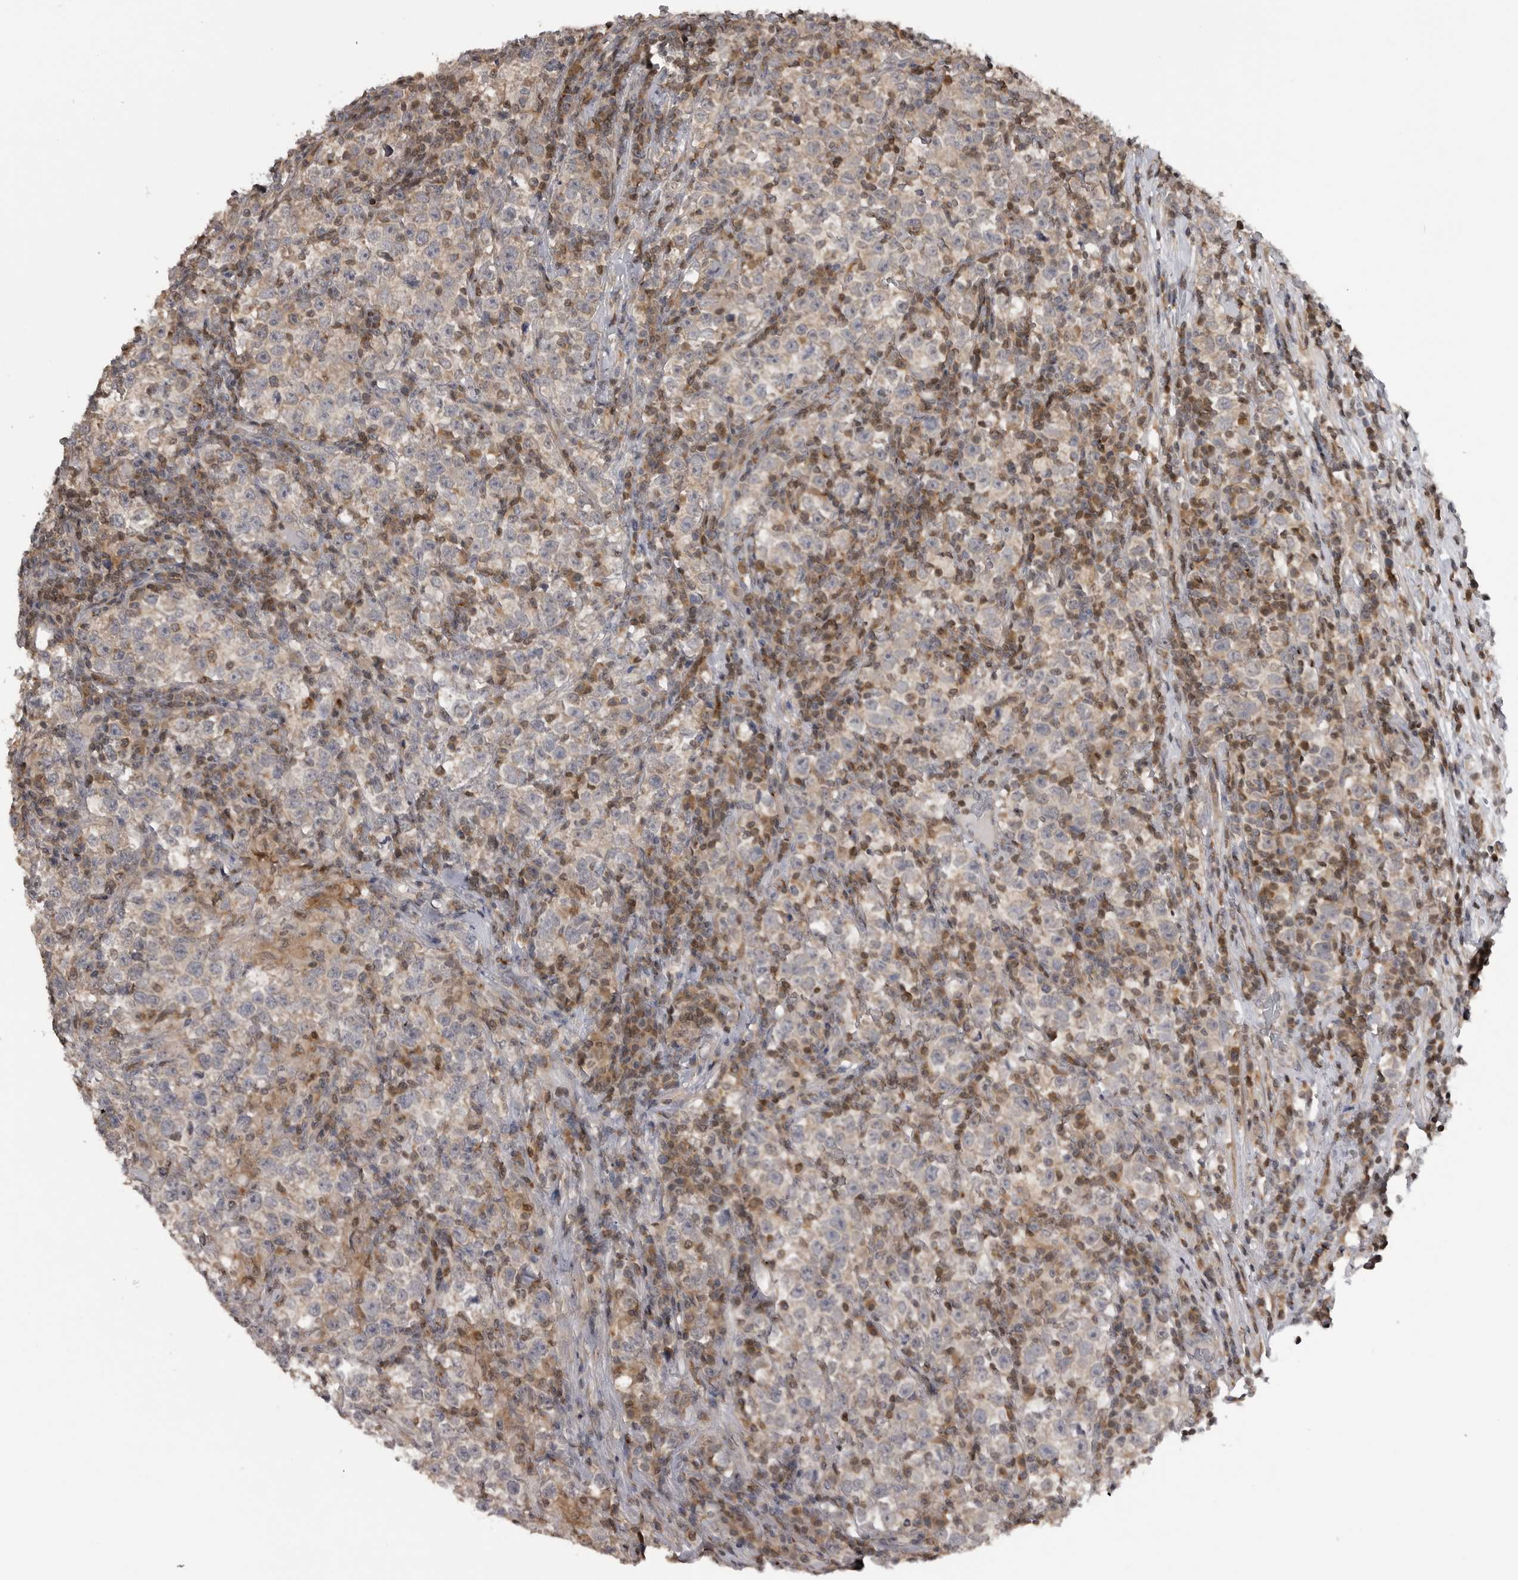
{"staining": {"intensity": "negative", "quantity": "none", "location": "none"}, "tissue": "testis cancer", "cell_type": "Tumor cells", "image_type": "cancer", "snomed": [{"axis": "morphology", "description": "Normal tissue, NOS"}, {"axis": "morphology", "description": "Seminoma, NOS"}, {"axis": "topography", "description": "Testis"}], "caption": "DAB immunohistochemical staining of human testis seminoma exhibits no significant positivity in tumor cells. Nuclei are stained in blue.", "gene": "MAPK13", "patient": {"sex": "male", "age": 43}}